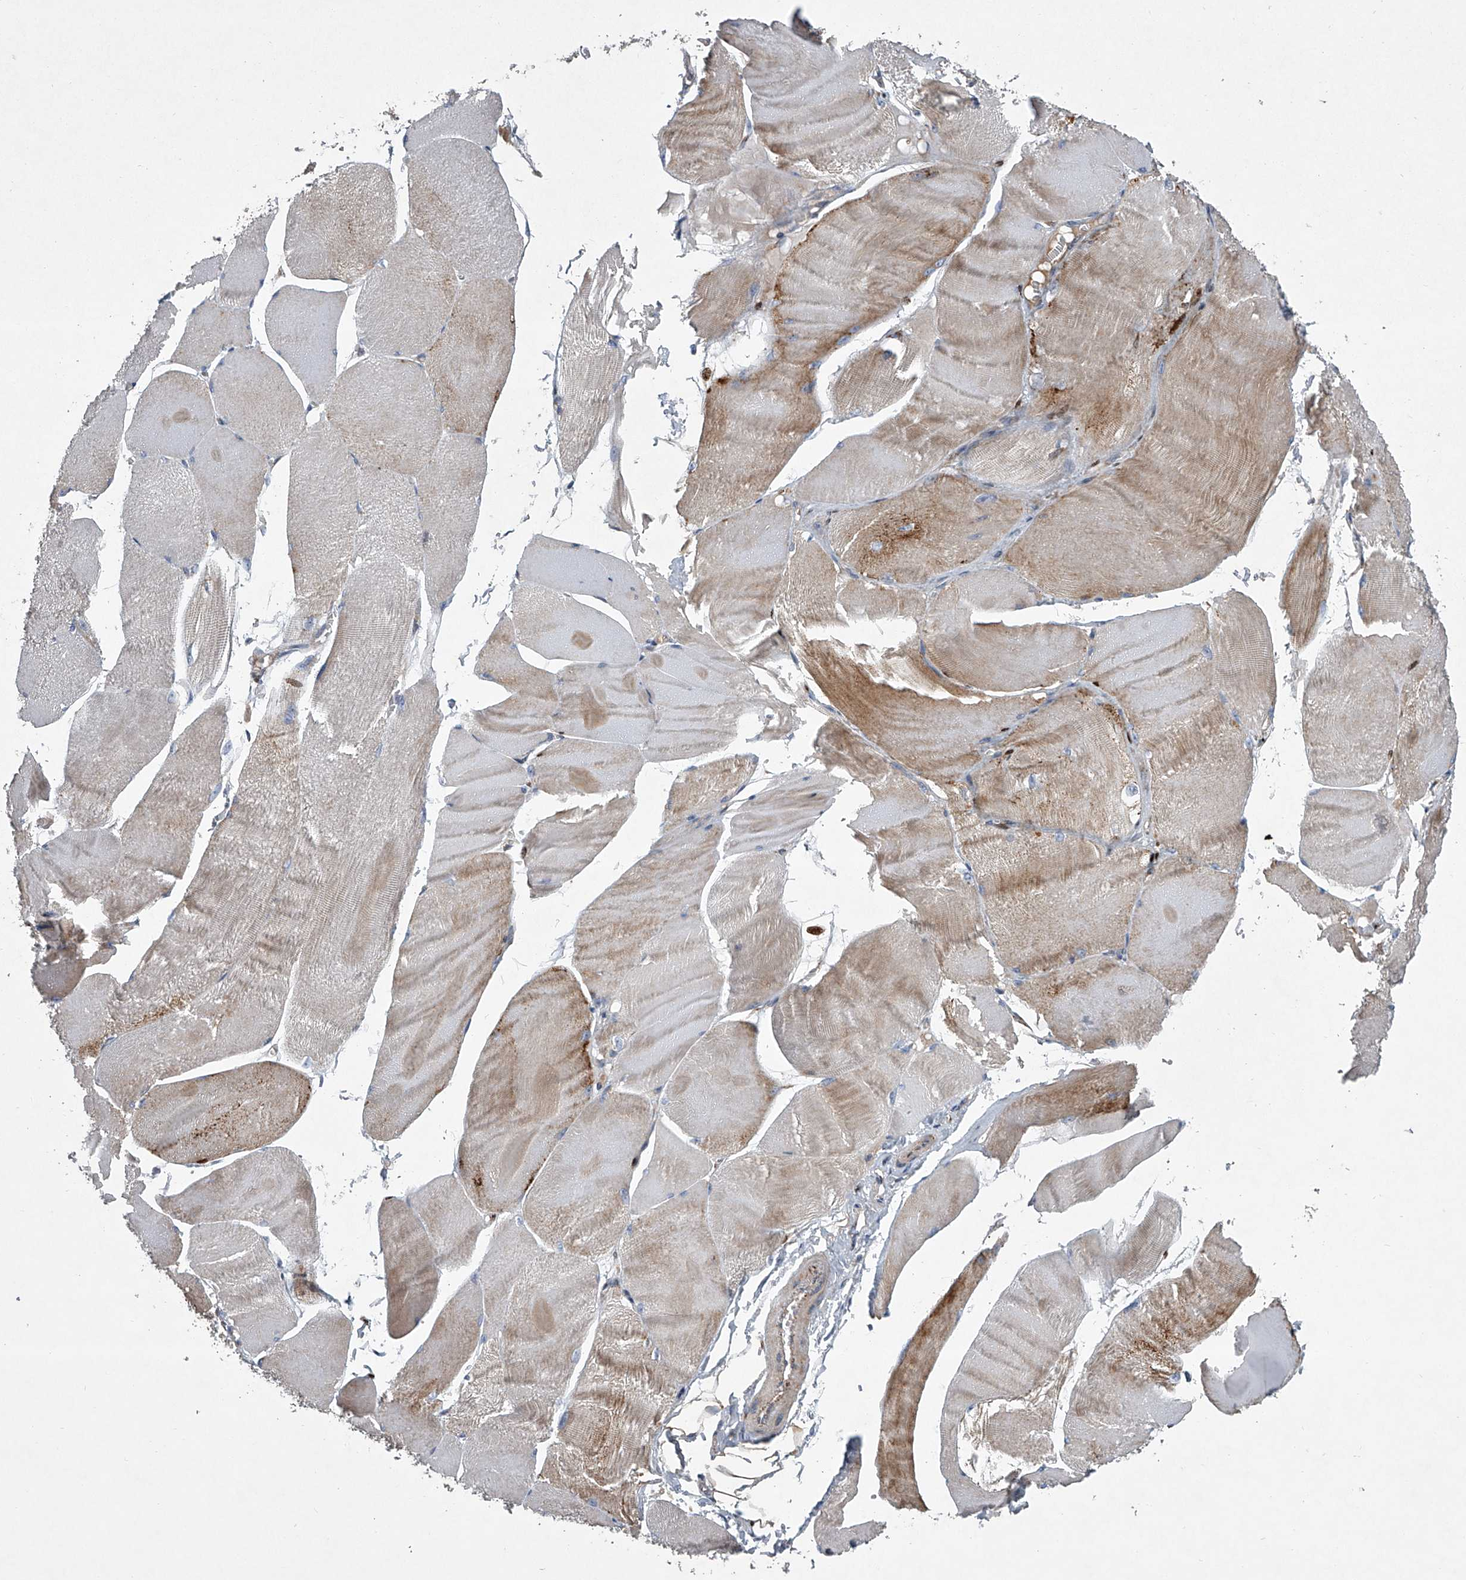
{"staining": {"intensity": "moderate", "quantity": "25%-75%", "location": "cytoplasmic/membranous"}, "tissue": "skeletal muscle", "cell_type": "Myocytes", "image_type": "normal", "snomed": [{"axis": "morphology", "description": "Normal tissue, NOS"}, {"axis": "morphology", "description": "Basal cell carcinoma"}, {"axis": "topography", "description": "Skeletal muscle"}], "caption": "Immunohistochemistry (IHC) photomicrograph of benign skeletal muscle: human skeletal muscle stained using immunohistochemistry demonstrates medium levels of moderate protein expression localized specifically in the cytoplasmic/membranous of myocytes, appearing as a cytoplasmic/membranous brown color.", "gene": "STRADA", "patient": {"sex": "female", "age": 64}}